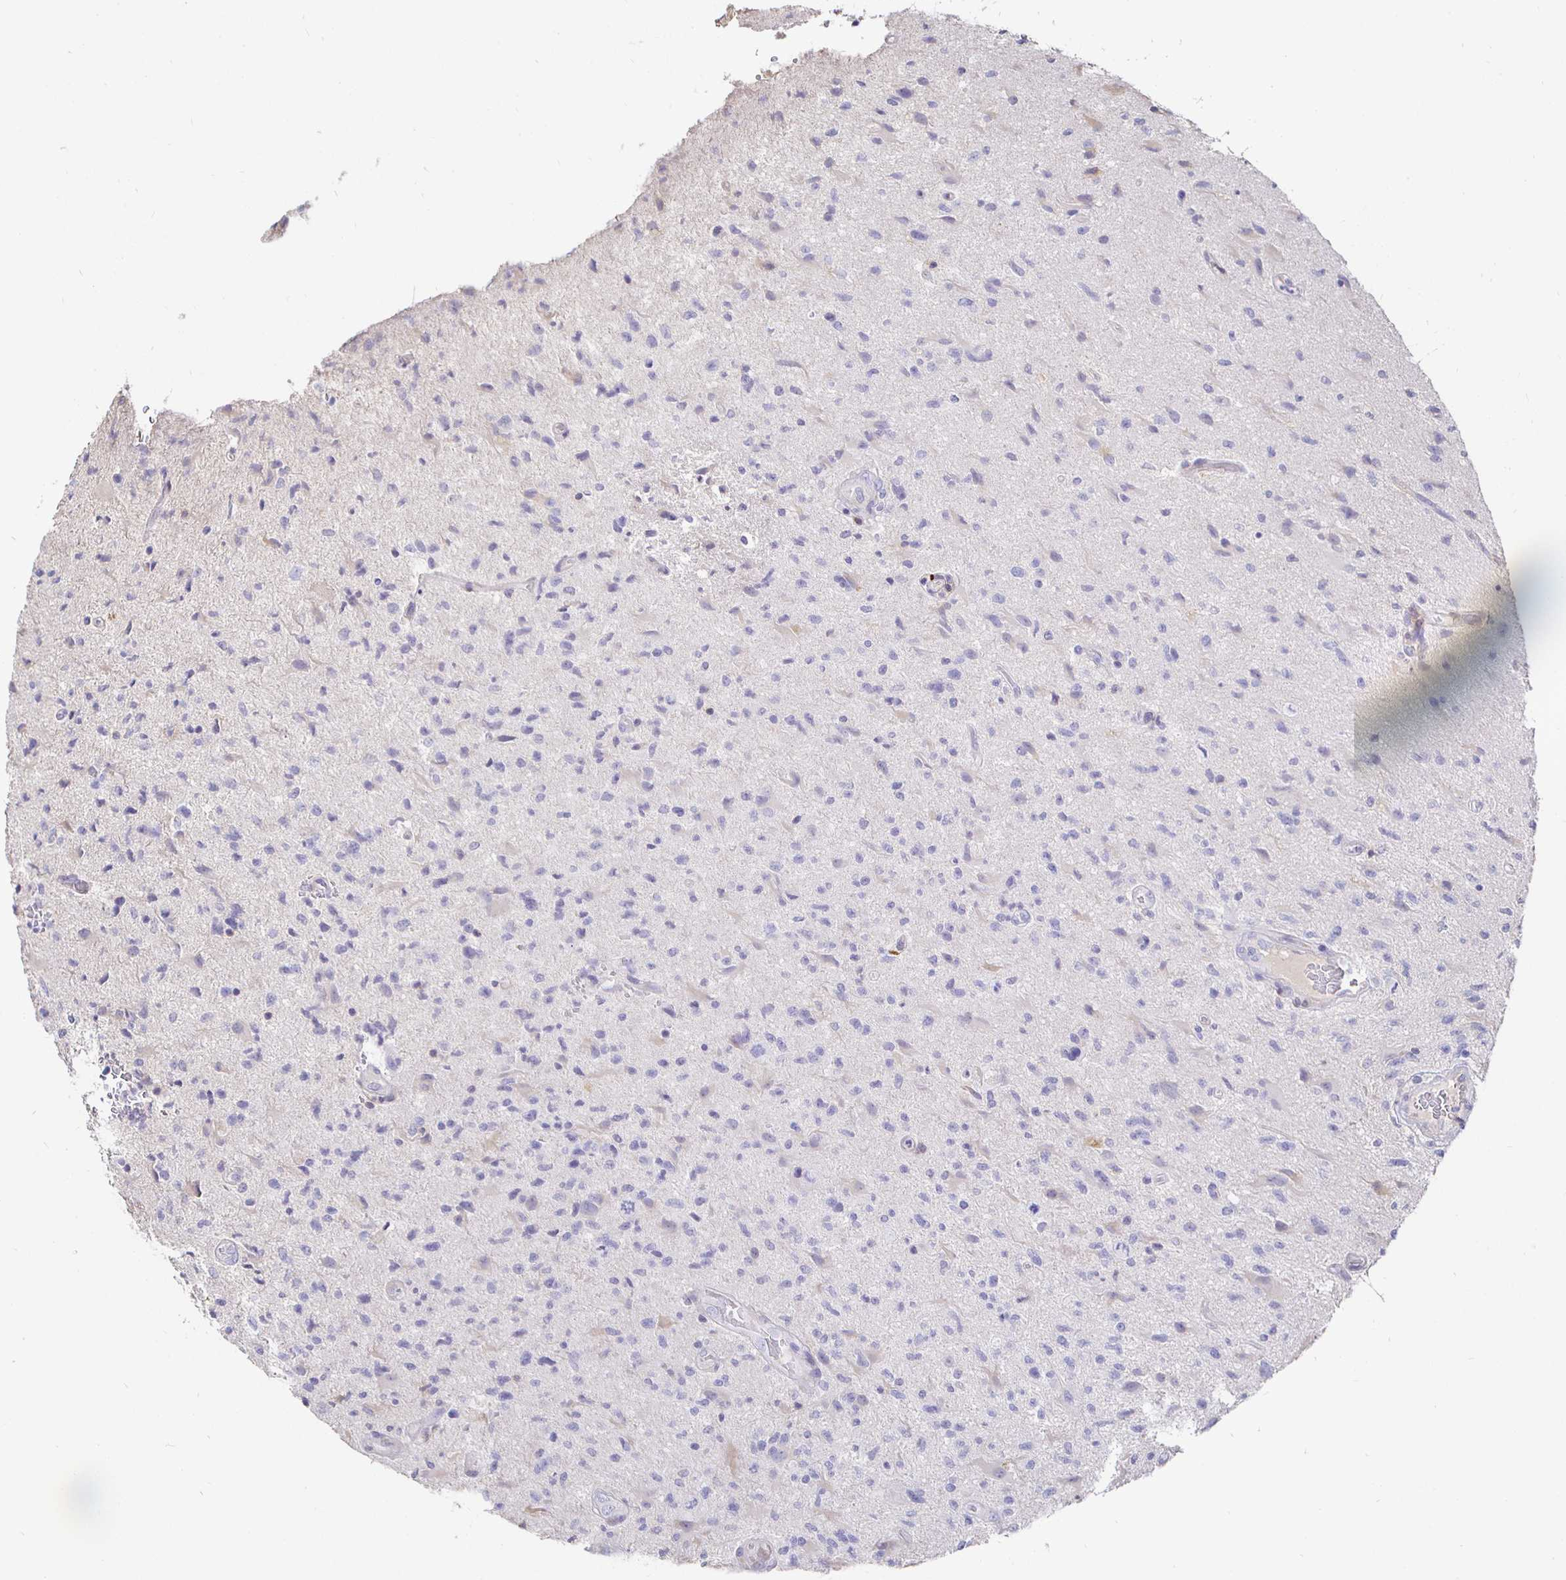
{"staining": {"intensity": "negative", "quantity": "none", "location": "none"}, "tissue": "glioma", "cell_type": "Tumor cells", "image_type": "cancer", "snomed": [{"axis": "morphology", "description": "Glioma, malignant, High grade"}, {"axis": "topography", "description": "Brain"}], "caption": "Glioma was stained to show a protein in brown. There is no significant positivity in tumor cells.", "gene": "CXCR3", "patient": {"sex": "male", "age": 67}}